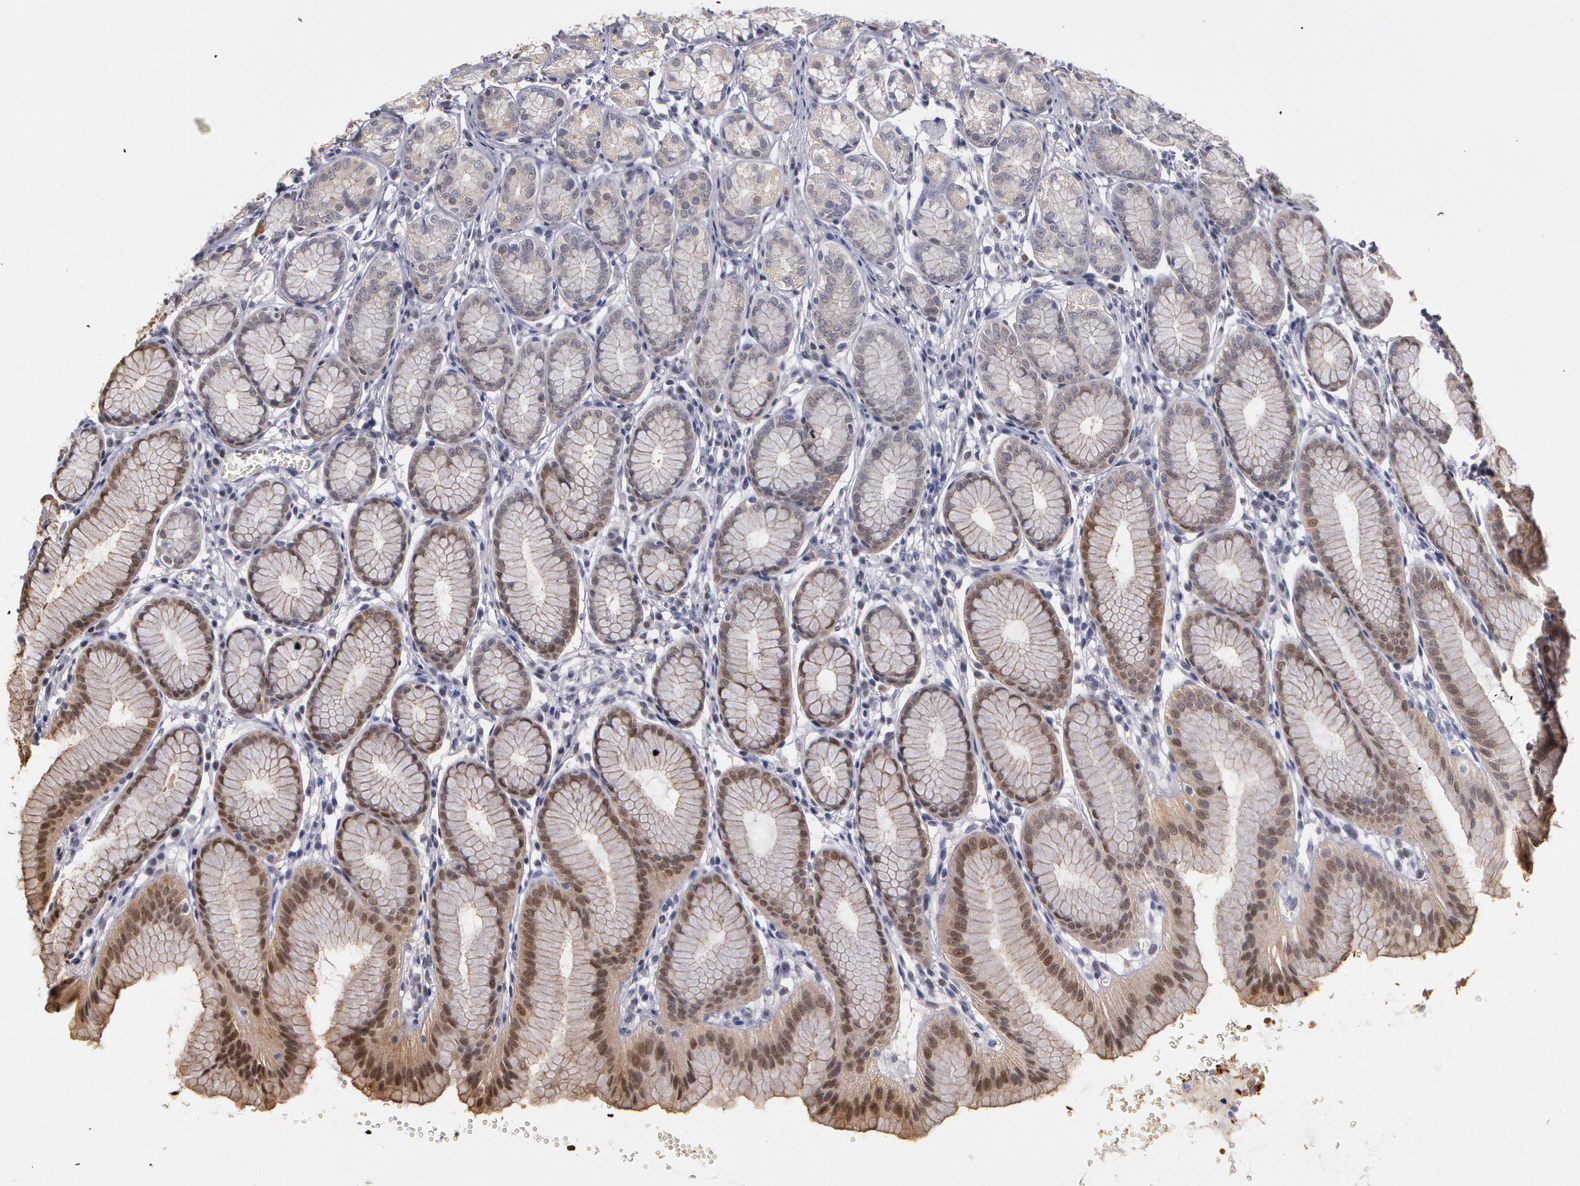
{"staining": {"intensity": "moderate", "quantity": "<25%", "location": "cytoplasmic/membranous,nuclear"}, "tissue": "stomach", "cell_type": "Glandular cells", "image_type": "normal", "snomed": [{"axis": "morphology", "description": "Normal tissue, NOS"}, {"axis": "topography", "description": "Stomach"}], "caption": "The micrograph shows immunohistochemical staining of normal stomach. There is moderate cytoplasmic/membranous,nuclear positivity is appreciated in about <25% of glandular cells. (DAB (3,3'-diaminobenzidine) = brown stain, brightfield microscopy at high magnification).", "gene": "PRICKLE1", "patient": {"sex": "male", "age": 42}}